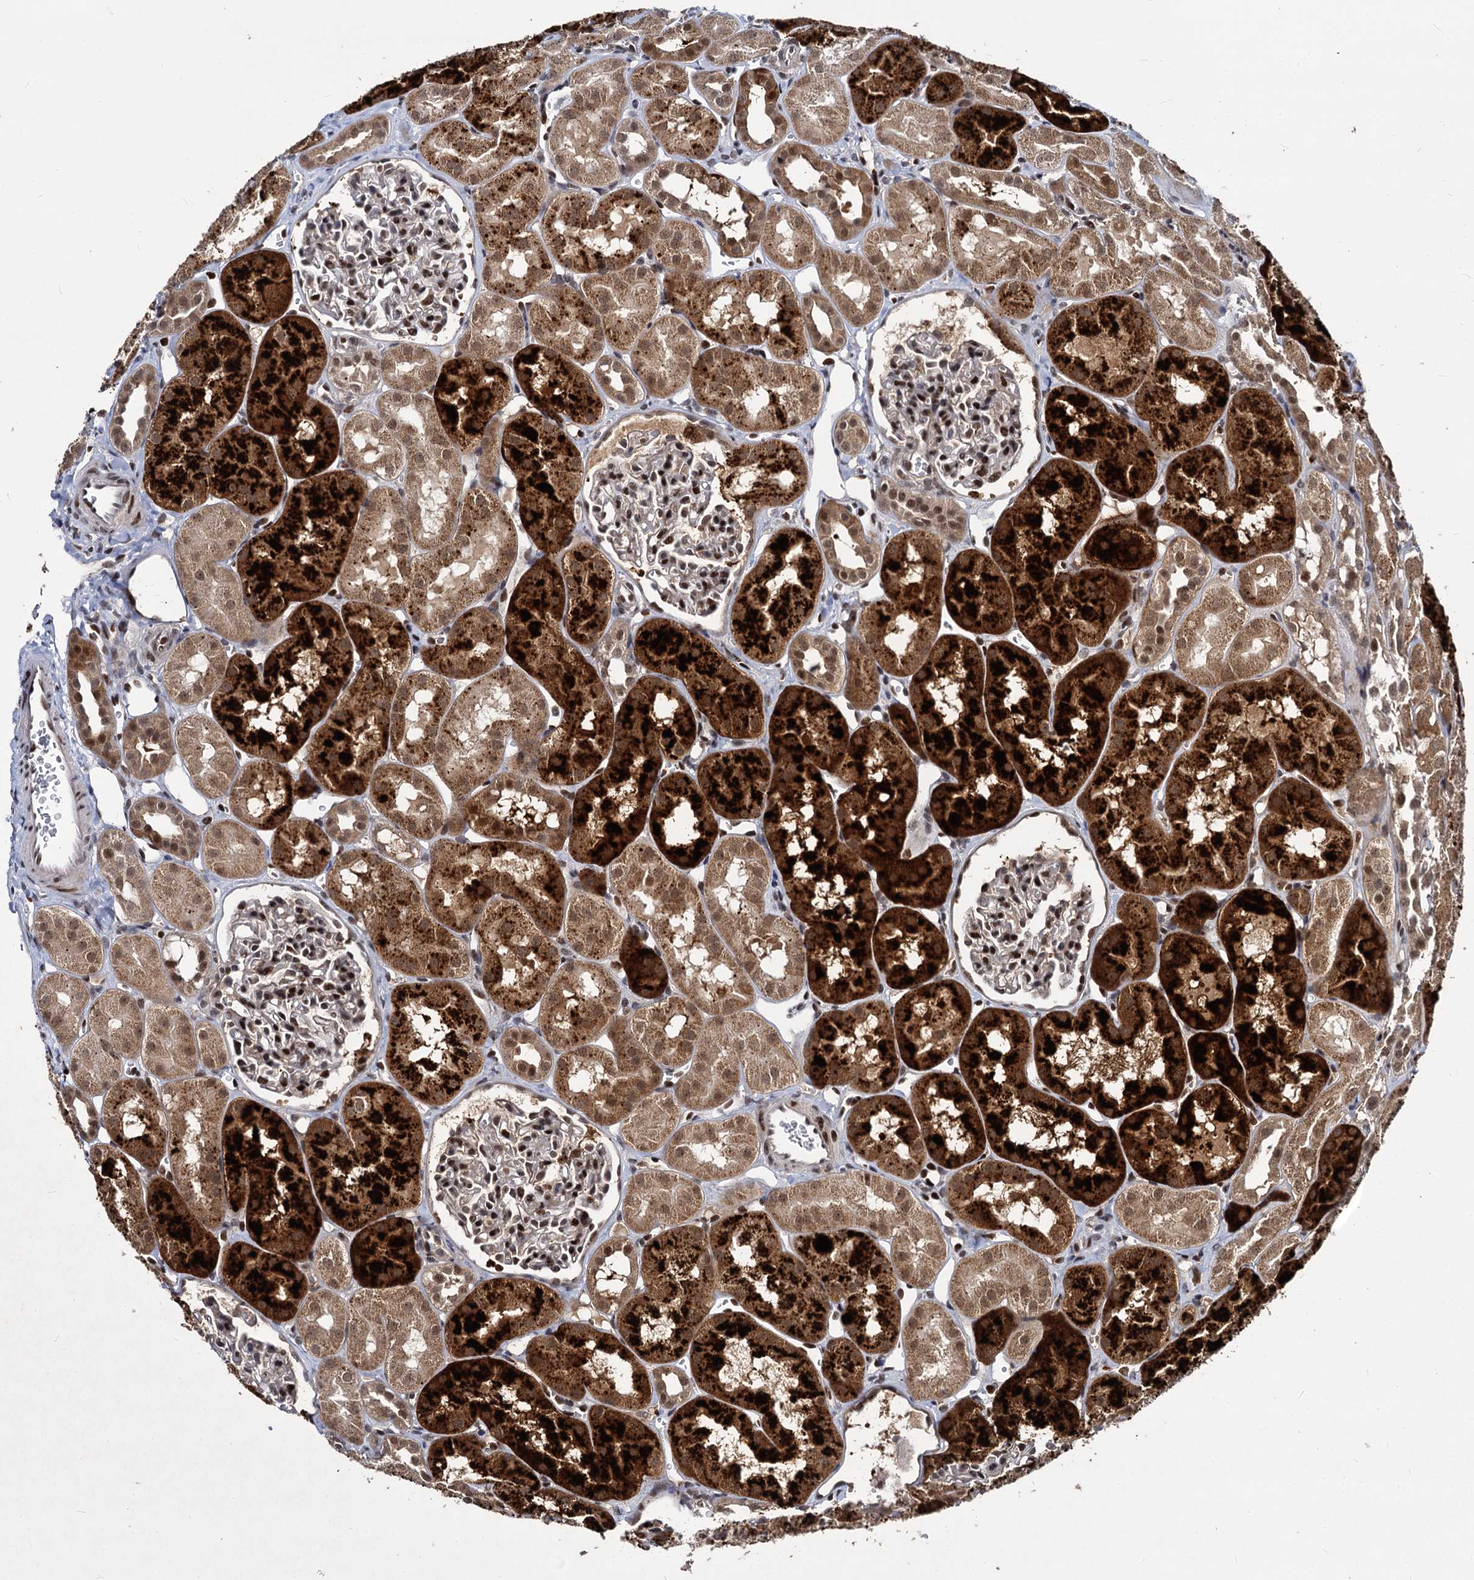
{"staining": {"intensity": "strong", "quantity": ">75%", "location": "nuclear"}, "tissue": "kidney", "cell_type": "Cells in glomeruli", "image_type": "normal", "snomed": [{"axis": "morphology", "description": "Normal tissue, NOS"}, {"axis": "topography", "description": "Kidney"}, {"axis": "topography", "description": "Urinary bladder"}], "caption": "Unremarkable kidney was stained to show a protein in brown. There is high levels of strong nuclear expression in about >75% of cells in glomeruli. (brown staining indicates protein expression, while blue staining denotes nuclei).", "gene": "MAML2", "patient": {"sex": "male", "age": 16}}